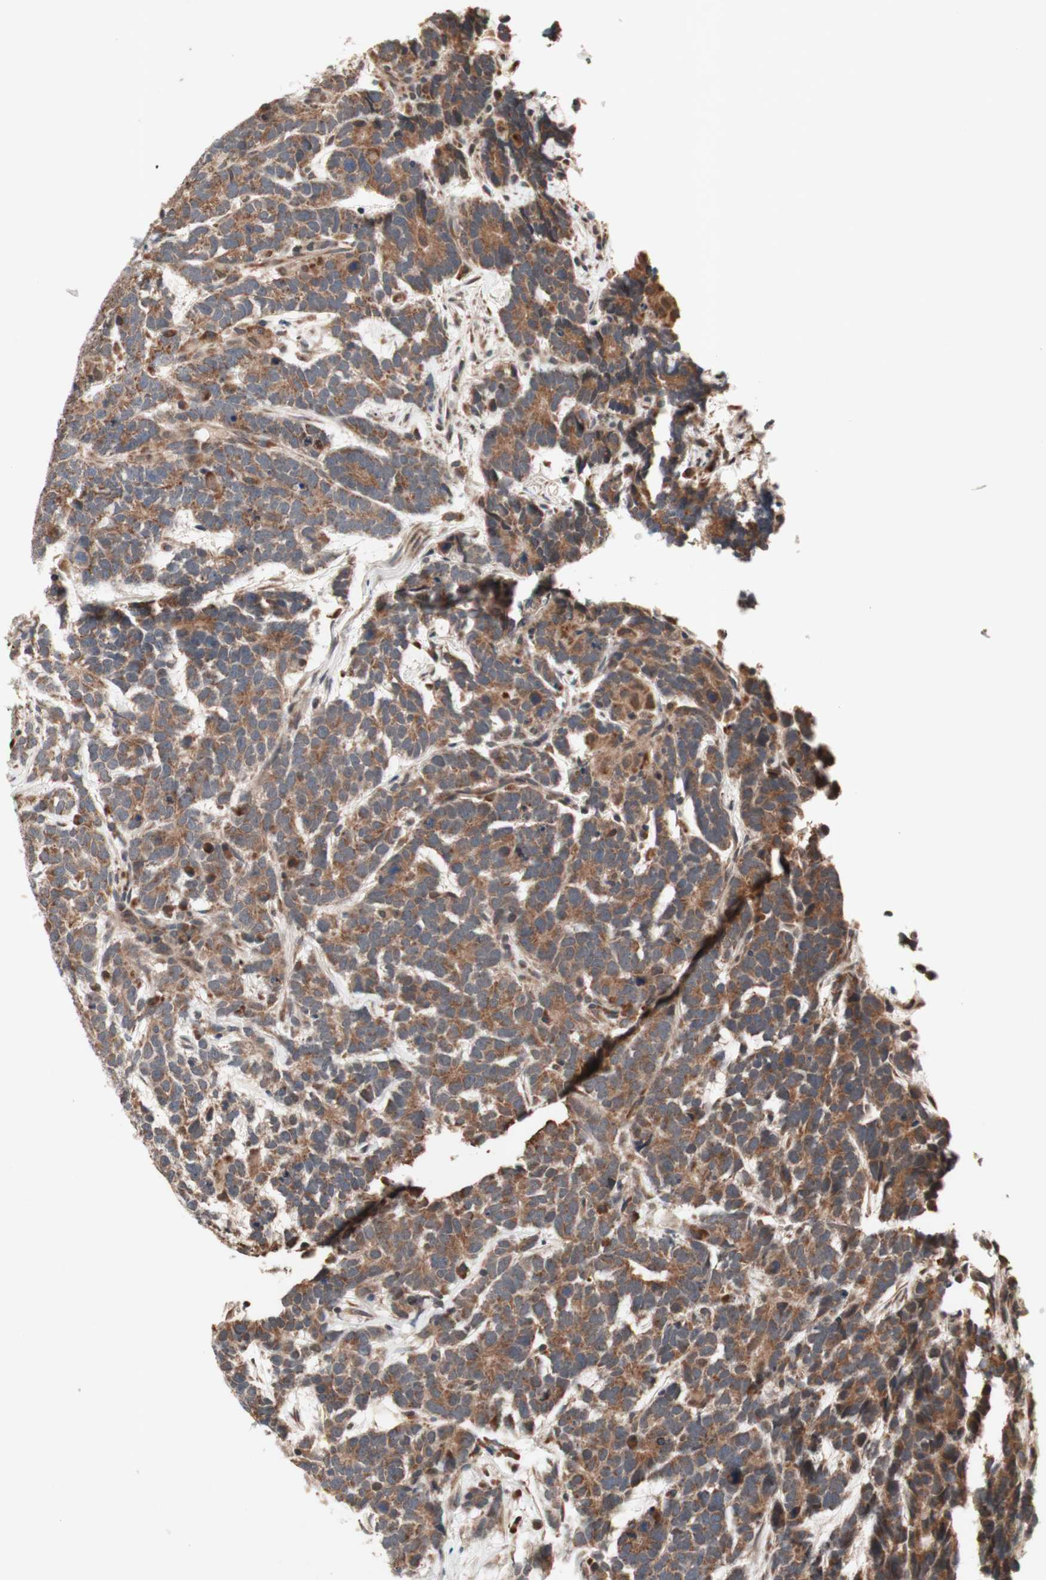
{"staining": {"intensity": "moderate", "quantity": ">75%", "location": "cytoplasmic/membranous"}, "tissue": "testis cancer", "cell_type": "Tumor cells", "image_type": "cancer", "snomed": [{"axis": "morphology", "description": "Carcinoma, Embryonal, NOS"}, {"axis": "topography", "description": "Testis"}], "caption": "Human embryonal carcinoma (testis) stained with a brown dye exhibits moderate cytoplasmic/membranous positive expression in approximately >75% of tumor cells.", "gene": "DDOST", "patient": {"sex": "male", "age": 26}}